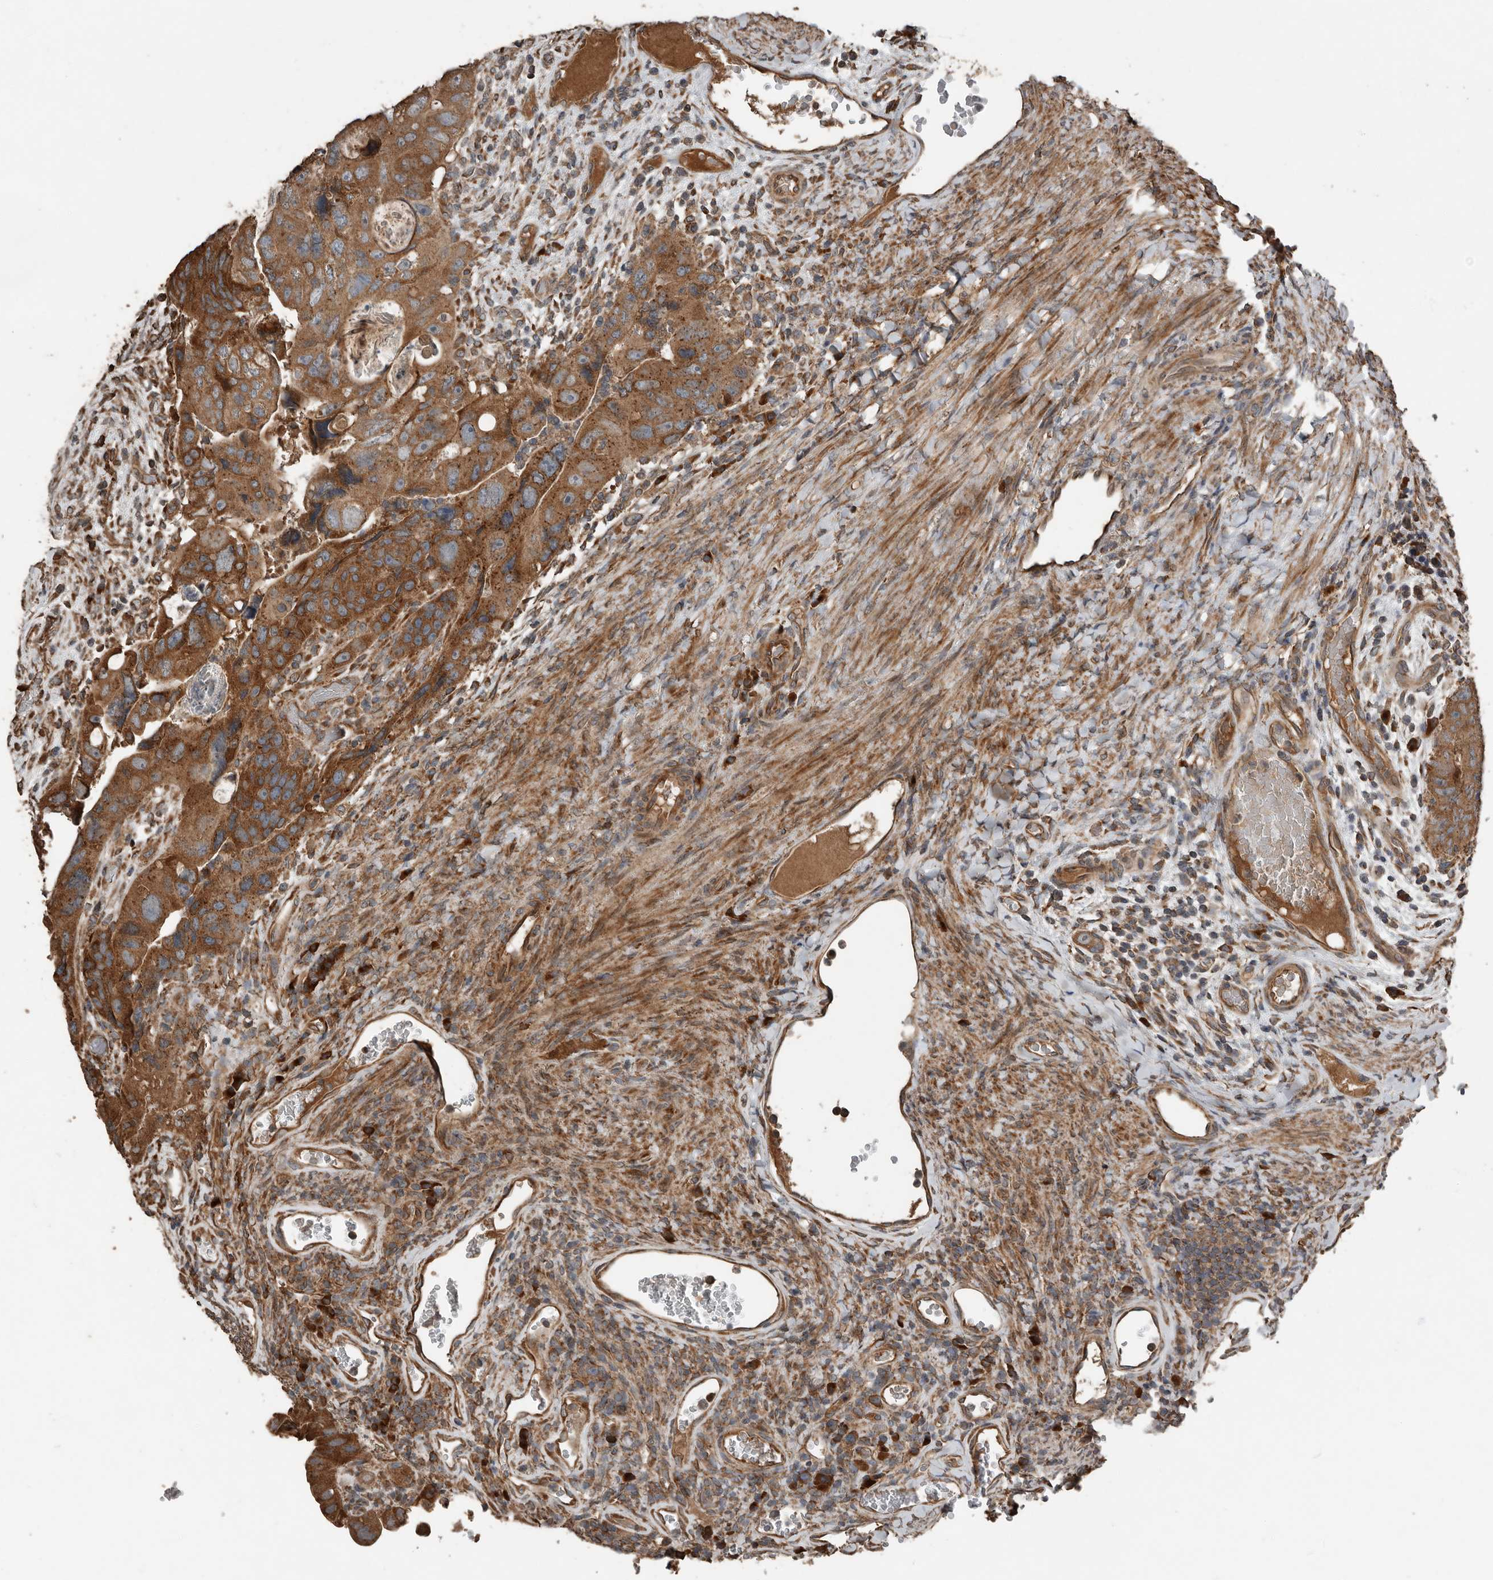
{"staining": {"intensity": "strong", "quantity": ">75%", "location": "cytoplasmic/membranous"}, "tissue": "colorectal cancer", "cell_type": "Tumor cells", "image_type": "cancer", "snomed": [{"axis": "morphology", "description": "Adenocarcinoma, NOS"}, {"axis": "topography", "description": "Rectum"}], "caption": "There is high levels of strong cytoplasmic/membranous positivity in tumor cells of colorectal adenocarcinoma, as demonstrated by immunohistochemical staining (brown color).", "gene": "RNF207", "patient": {"sex": "male", "age": 59}}